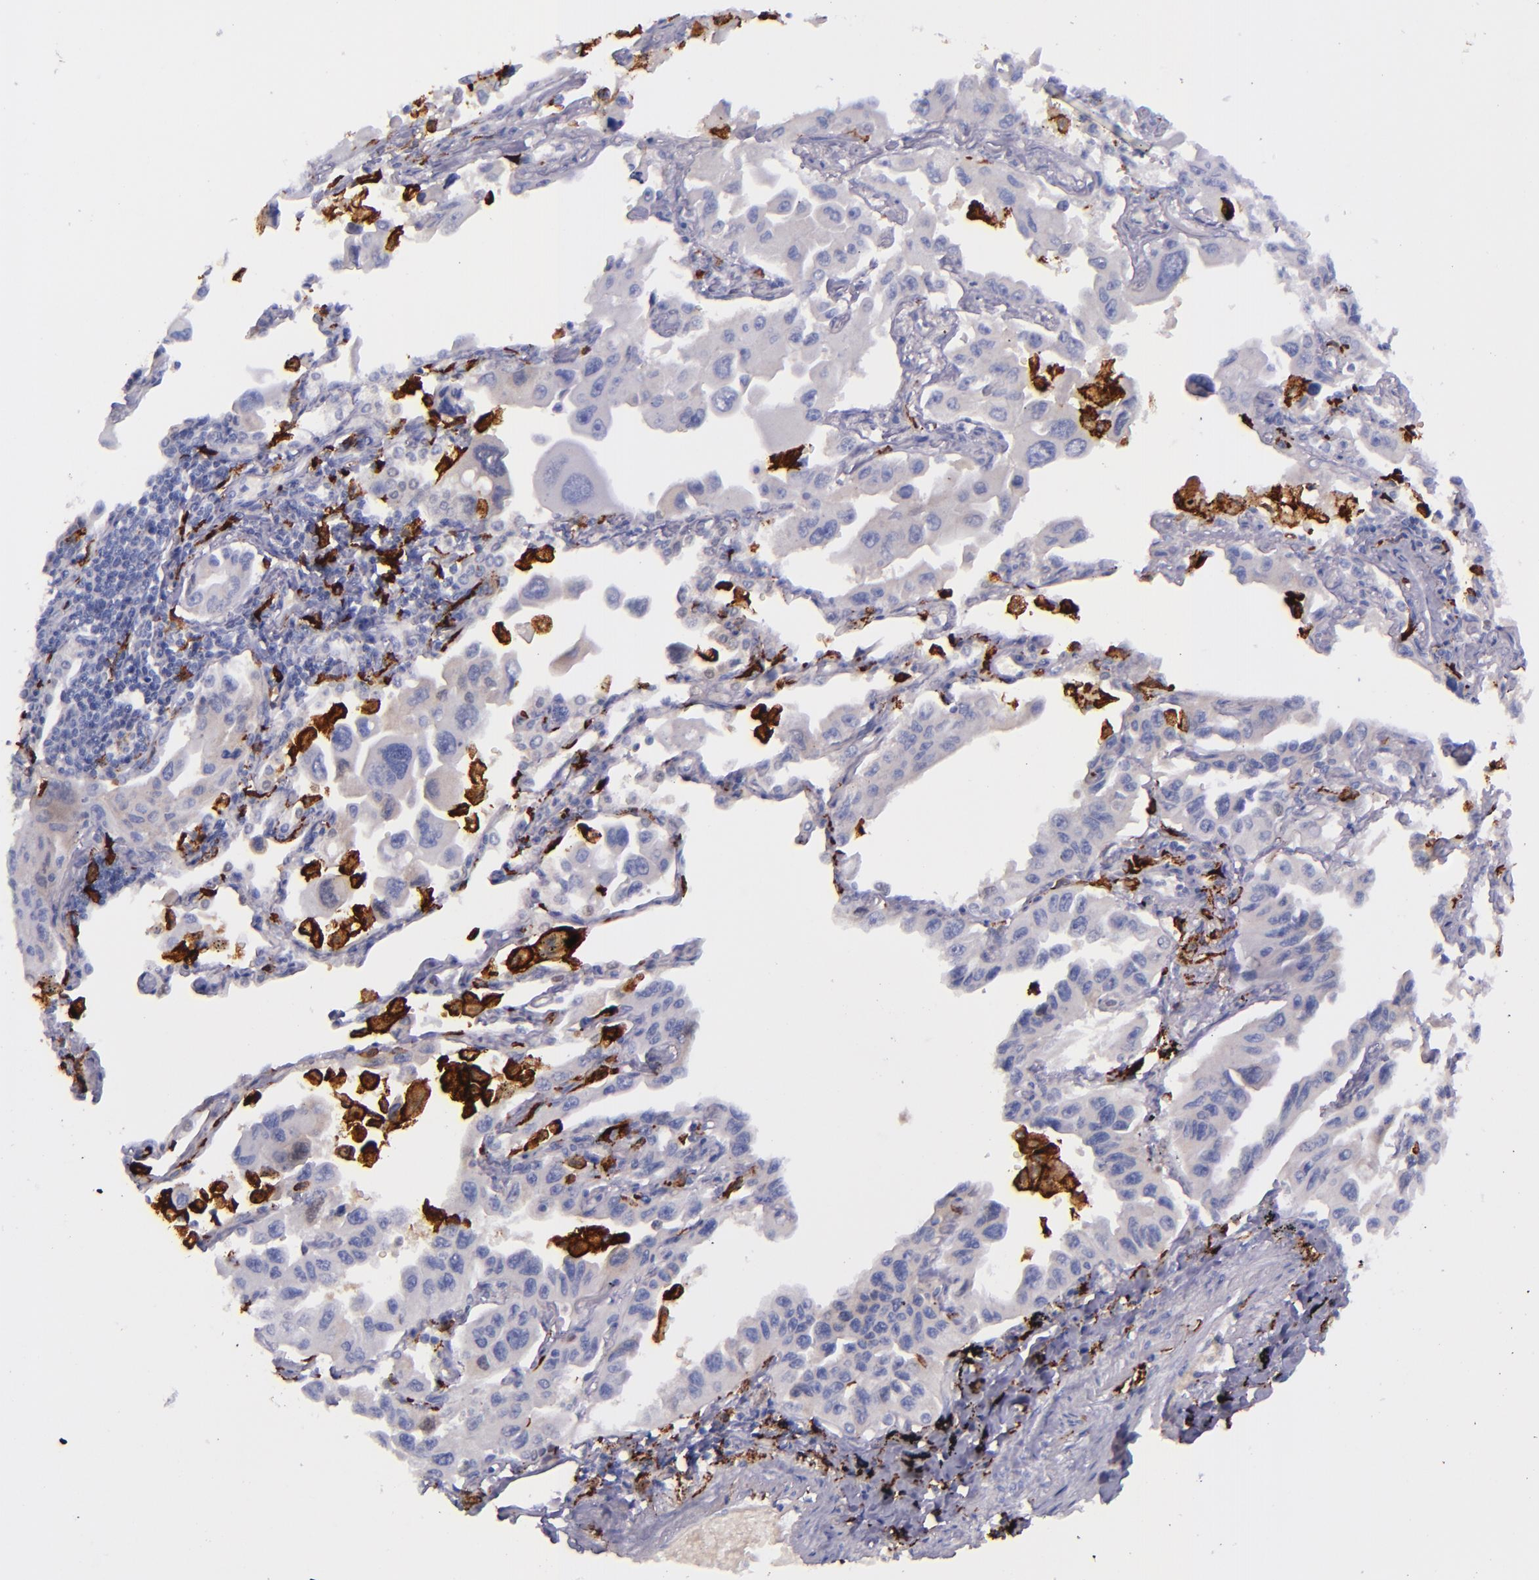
{"staining": {"intensity": "negative", "quantity": "none", "location": "none"}, "tissue": "lung cancer", "cell_type": "Tumor cells", "image_type": "cancer", "snomed": [{"axis": "morphology", "description": "Adenocarcinoma, NOS"}, {"axis": "topography", "description": "Lung"}], "caption": "Lung cancer (adenocarcinoma) stained for a protein using immunohistochemistry demonstrates no expression tumor cells.", "gene": "CD163", "patient": {"sex": "male", "age": 64}}